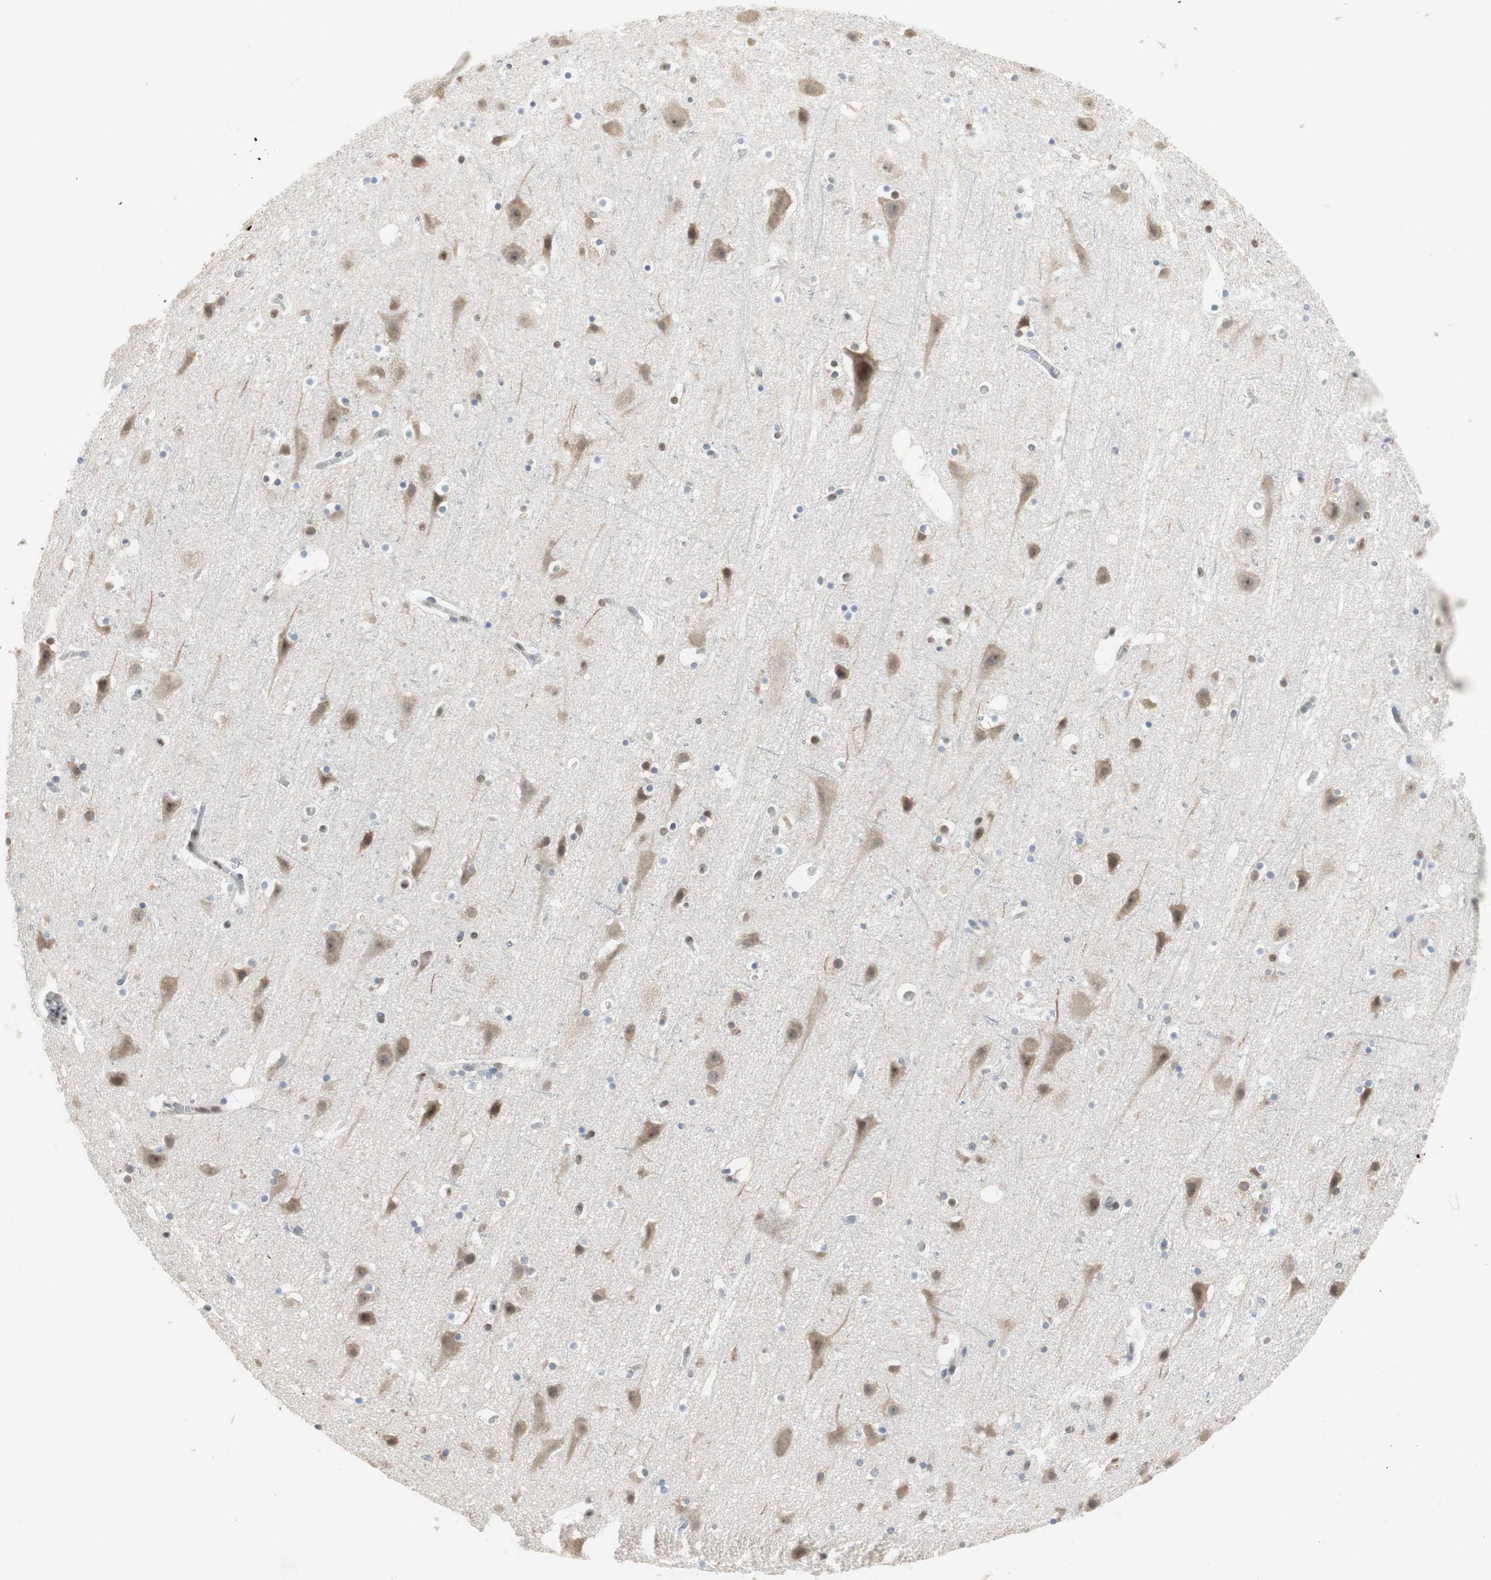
{"staining": {"intensity": "weak", "quantity": ">75%", "location": "nuclear"}, "tissue": "cerebral cortex", "cell_type": "Endothelial cells", "image_type": "normal", "snomed": [{"axis": "morphology", "description": "Normal tissue, NOS"}, {"axis": "topography", "description": "Cerebral cortex"}], "caption": "A low amount of weak nuclear positivity is identified in about >75% of endothelial cells in benign cerebral cortex. The staining was performed using DAB, with brown indicating positive protein expression. Nuclei are stained blue with hematoxylin.", "gene": "RTF1", "patient": {"sex": "male", "age": 45}}